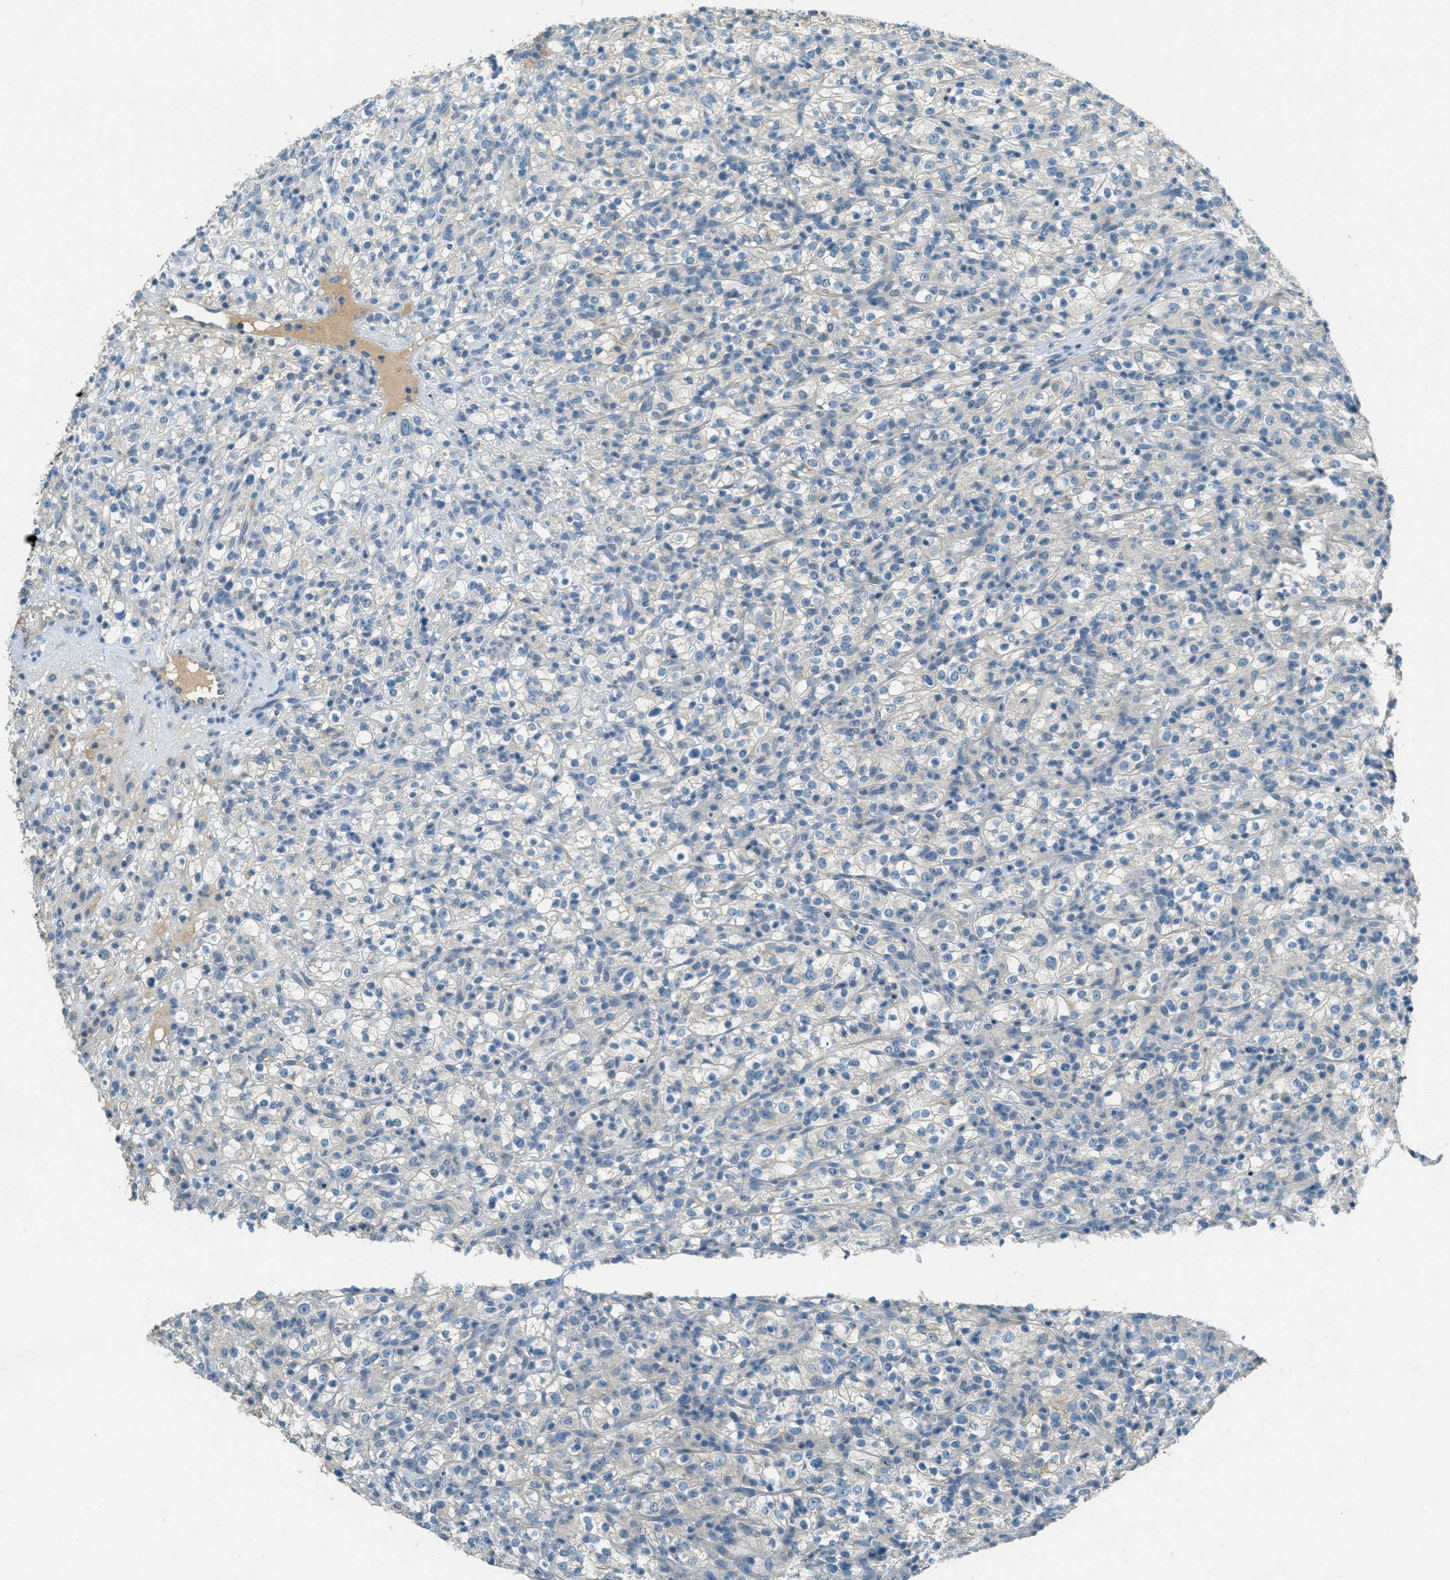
{"staining": {"intensity": "negative", "quantity": "none", "location": "none"}, "tissue": "renal cancer", "cell_type": "Tumor cells", "image_type": "cancer", "snomed": [{"axis": "morphology", "description": "Normal tissue, NOS"}, {"axis": "morphology", "description": "Adenocarcinoma, NOS"}, {"axis": "topography", "description": "Kidney"}], "caption": "This is a micrograph of immunohistochemistry (IHC) staining of adenocarcinoma (renal), which shows no expression in tumor cells.", "gene": "MSLN", "patient": {"sex": "female", "age": 72}}